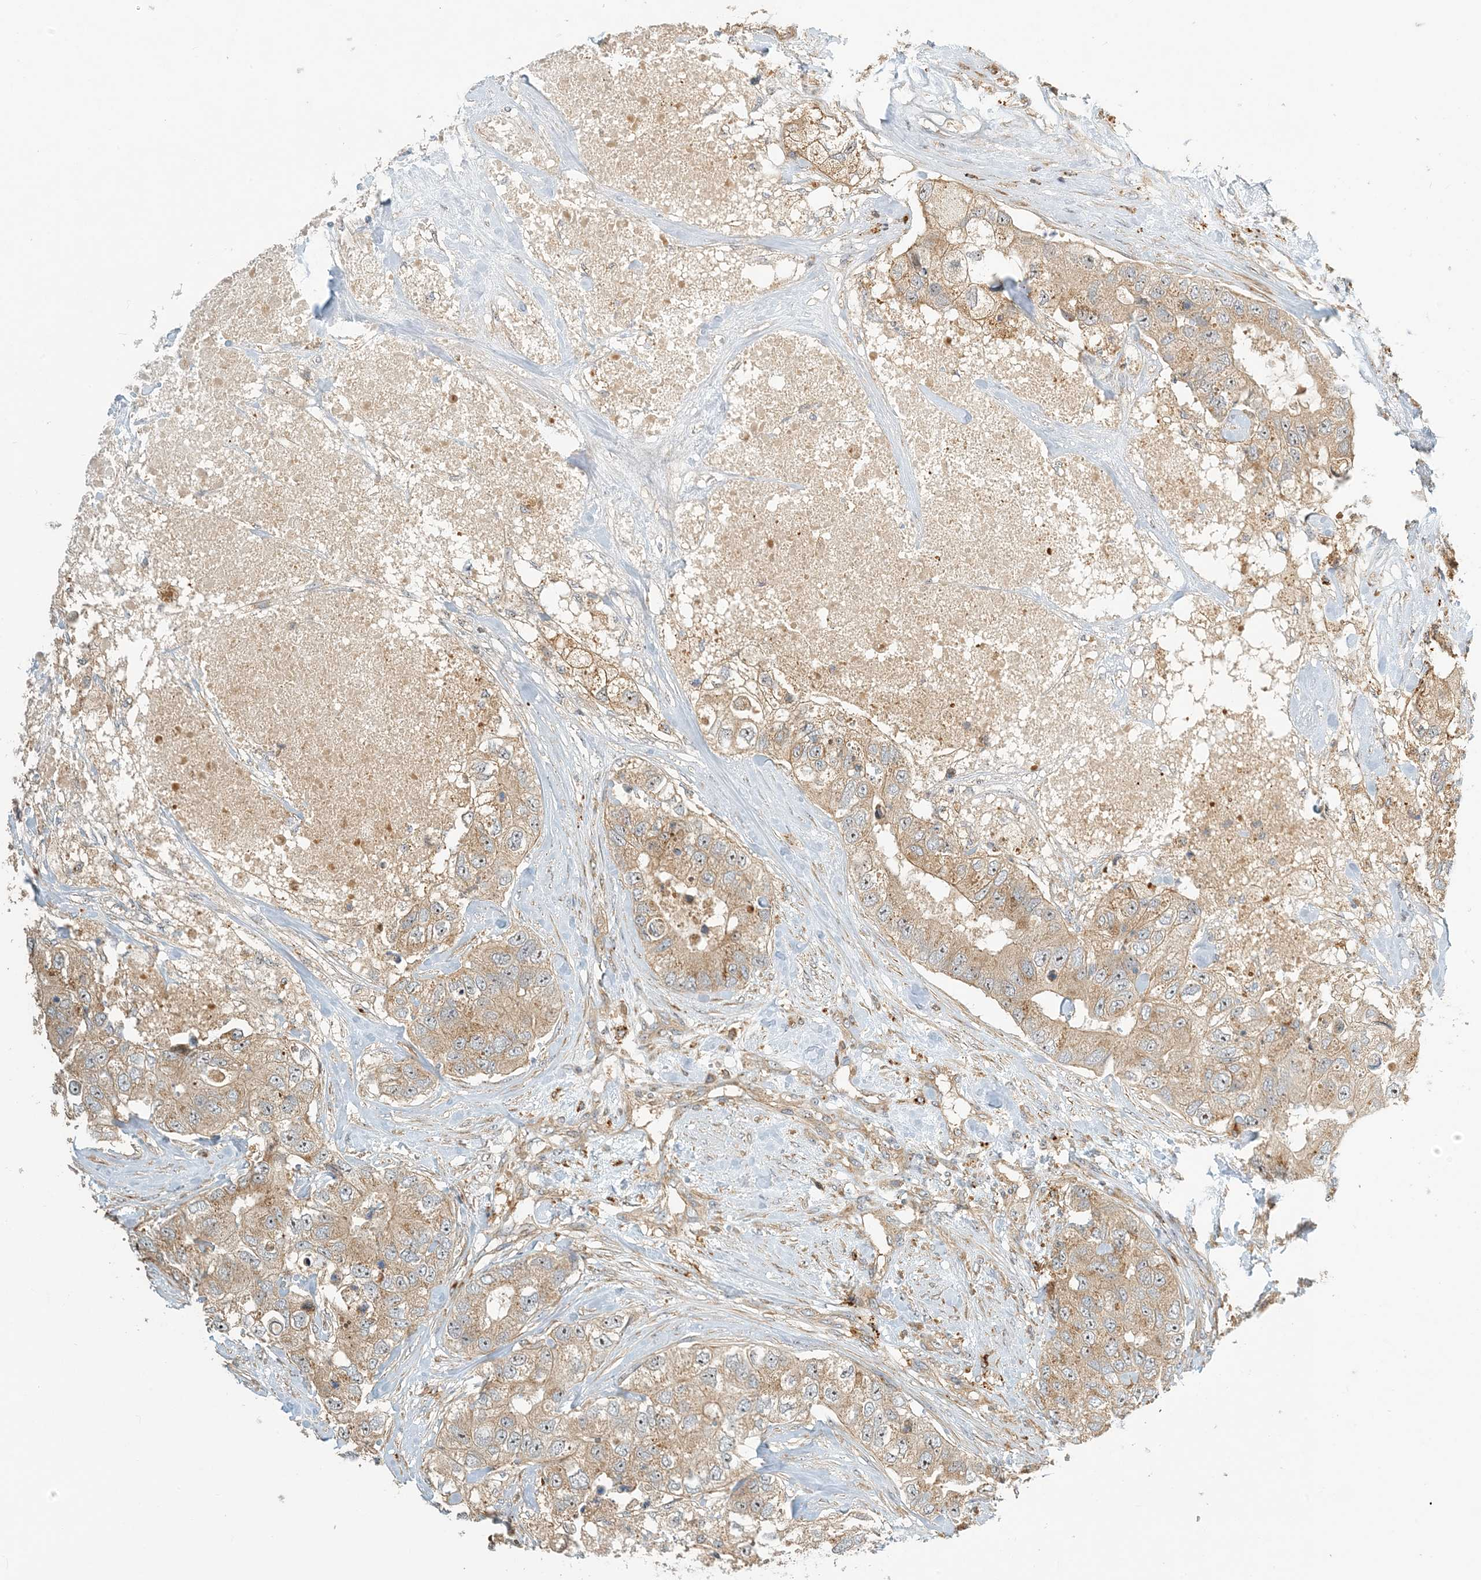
{"staining": {"intensity": "moderate", "quantity": ">75%", "location": "cytoplasmic/membranous"}, "tissue": "breast cancer", "cell_type": "Tumor cells", "image_type": "cancer", "snomed": [{"axis": "morphology", "description": "Duct carcinoma"}, {"axis": "topography", "description": "Breast"}], "caption": "Breast cancer (invasive ductal carcinoma) was stained to show a protein in brown. There is medium levels of moderate cytoplasmic/membranous positivity in approximately >75% of tumor cells. The staining is performed using DAB brown chromogen to label protein expression. The nuclei are counter-stained blue using hematoxylin.", "gene": "COLEC11", "patient": {"sex": "female", "age": 62}}